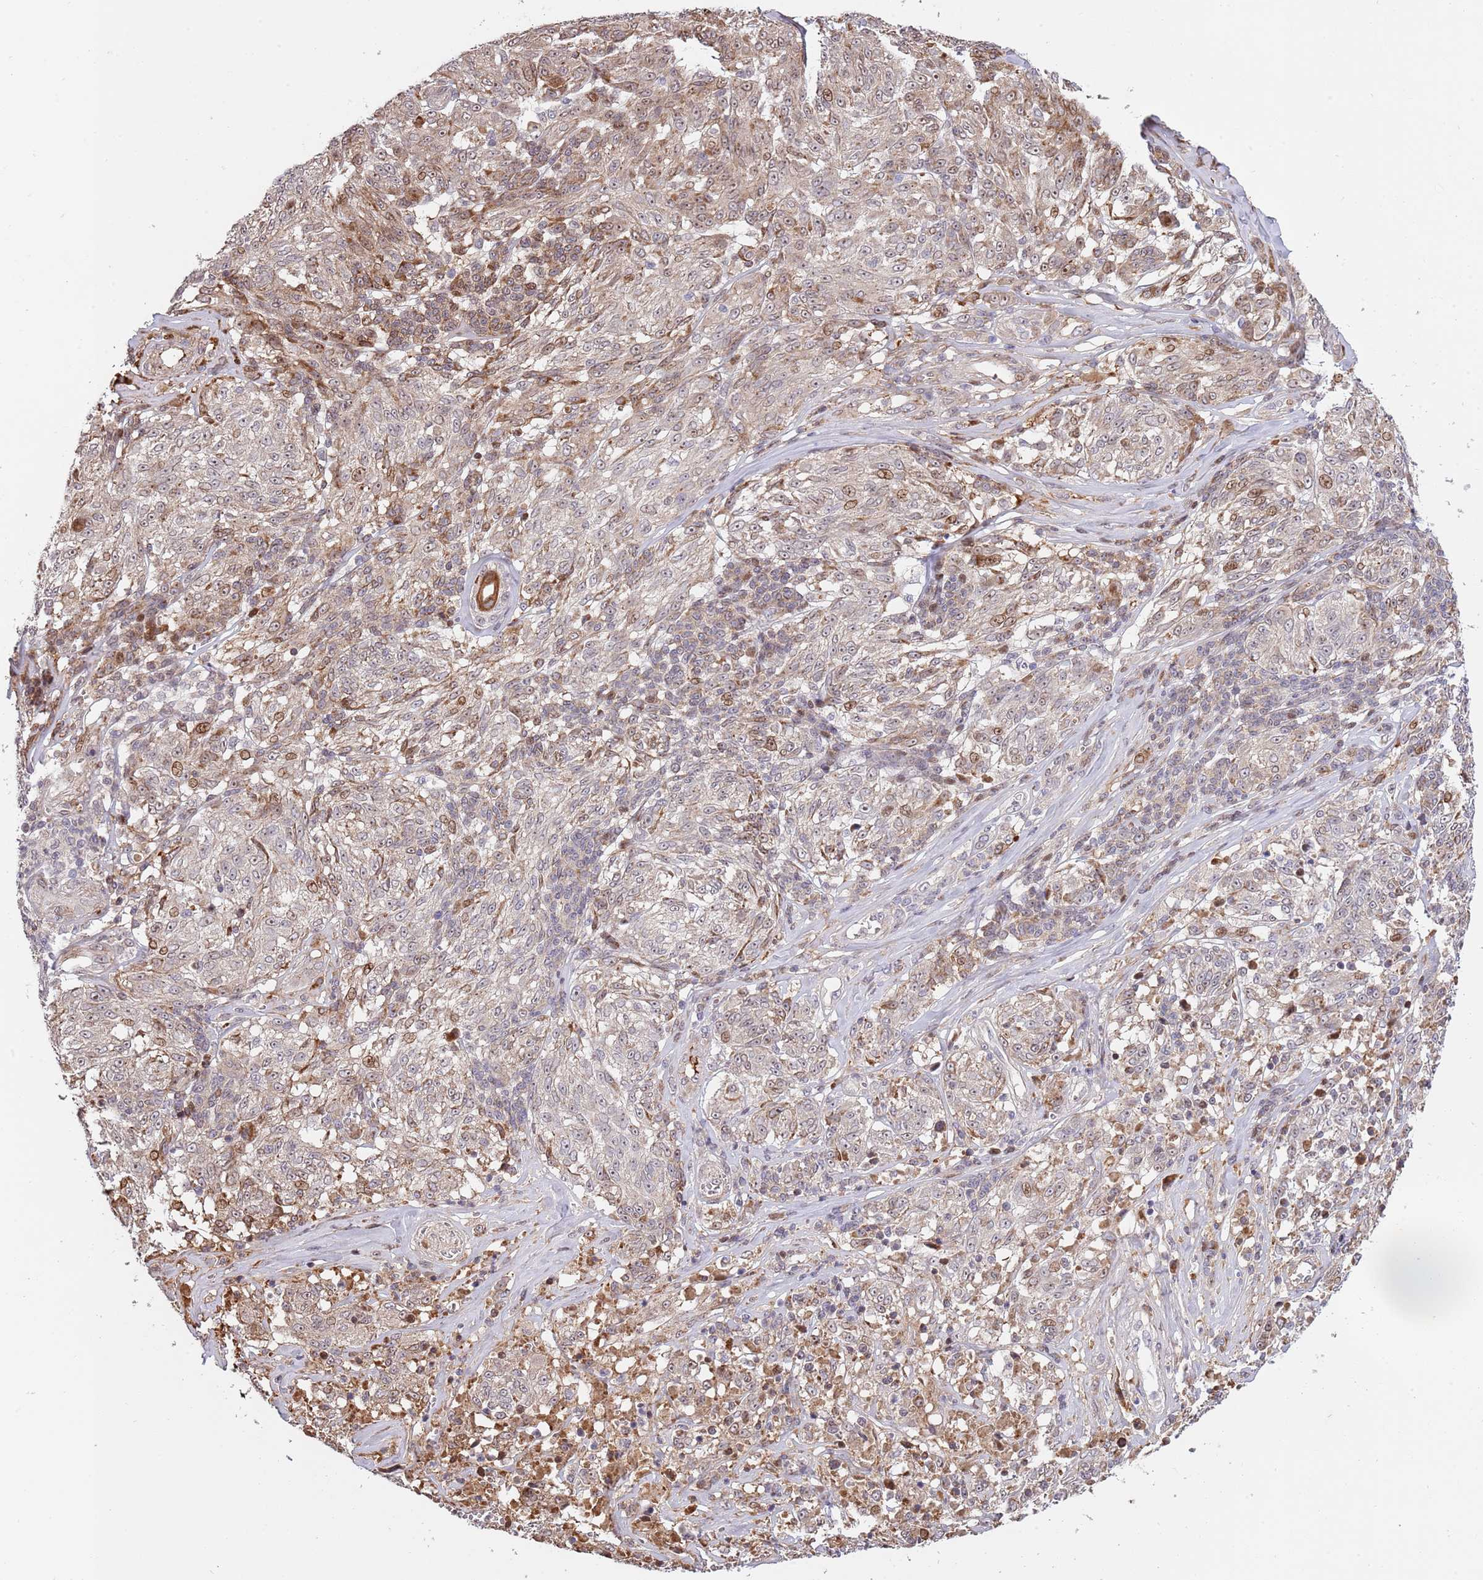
{"staining": {"intensity": "moderate", "quantity": "<25%", "location": "nuclear"}, "tissue": "melanoma", "cell_type": "Tumor cells", "image_type": "cancer", "snomed": [{"axis": "morphology", "description": "Malignant melanoma, NOS"}, {"axis": "topography", "description": "Skin"}], "caption": "Immunohistochemical staining of human malignant melanoma reveals low levels of moderate nuclear protein positivity in approximately <25% of tumor cells.", "gene": "SYNDIG1L", "patient": {"sex": "female", "age": 63}}